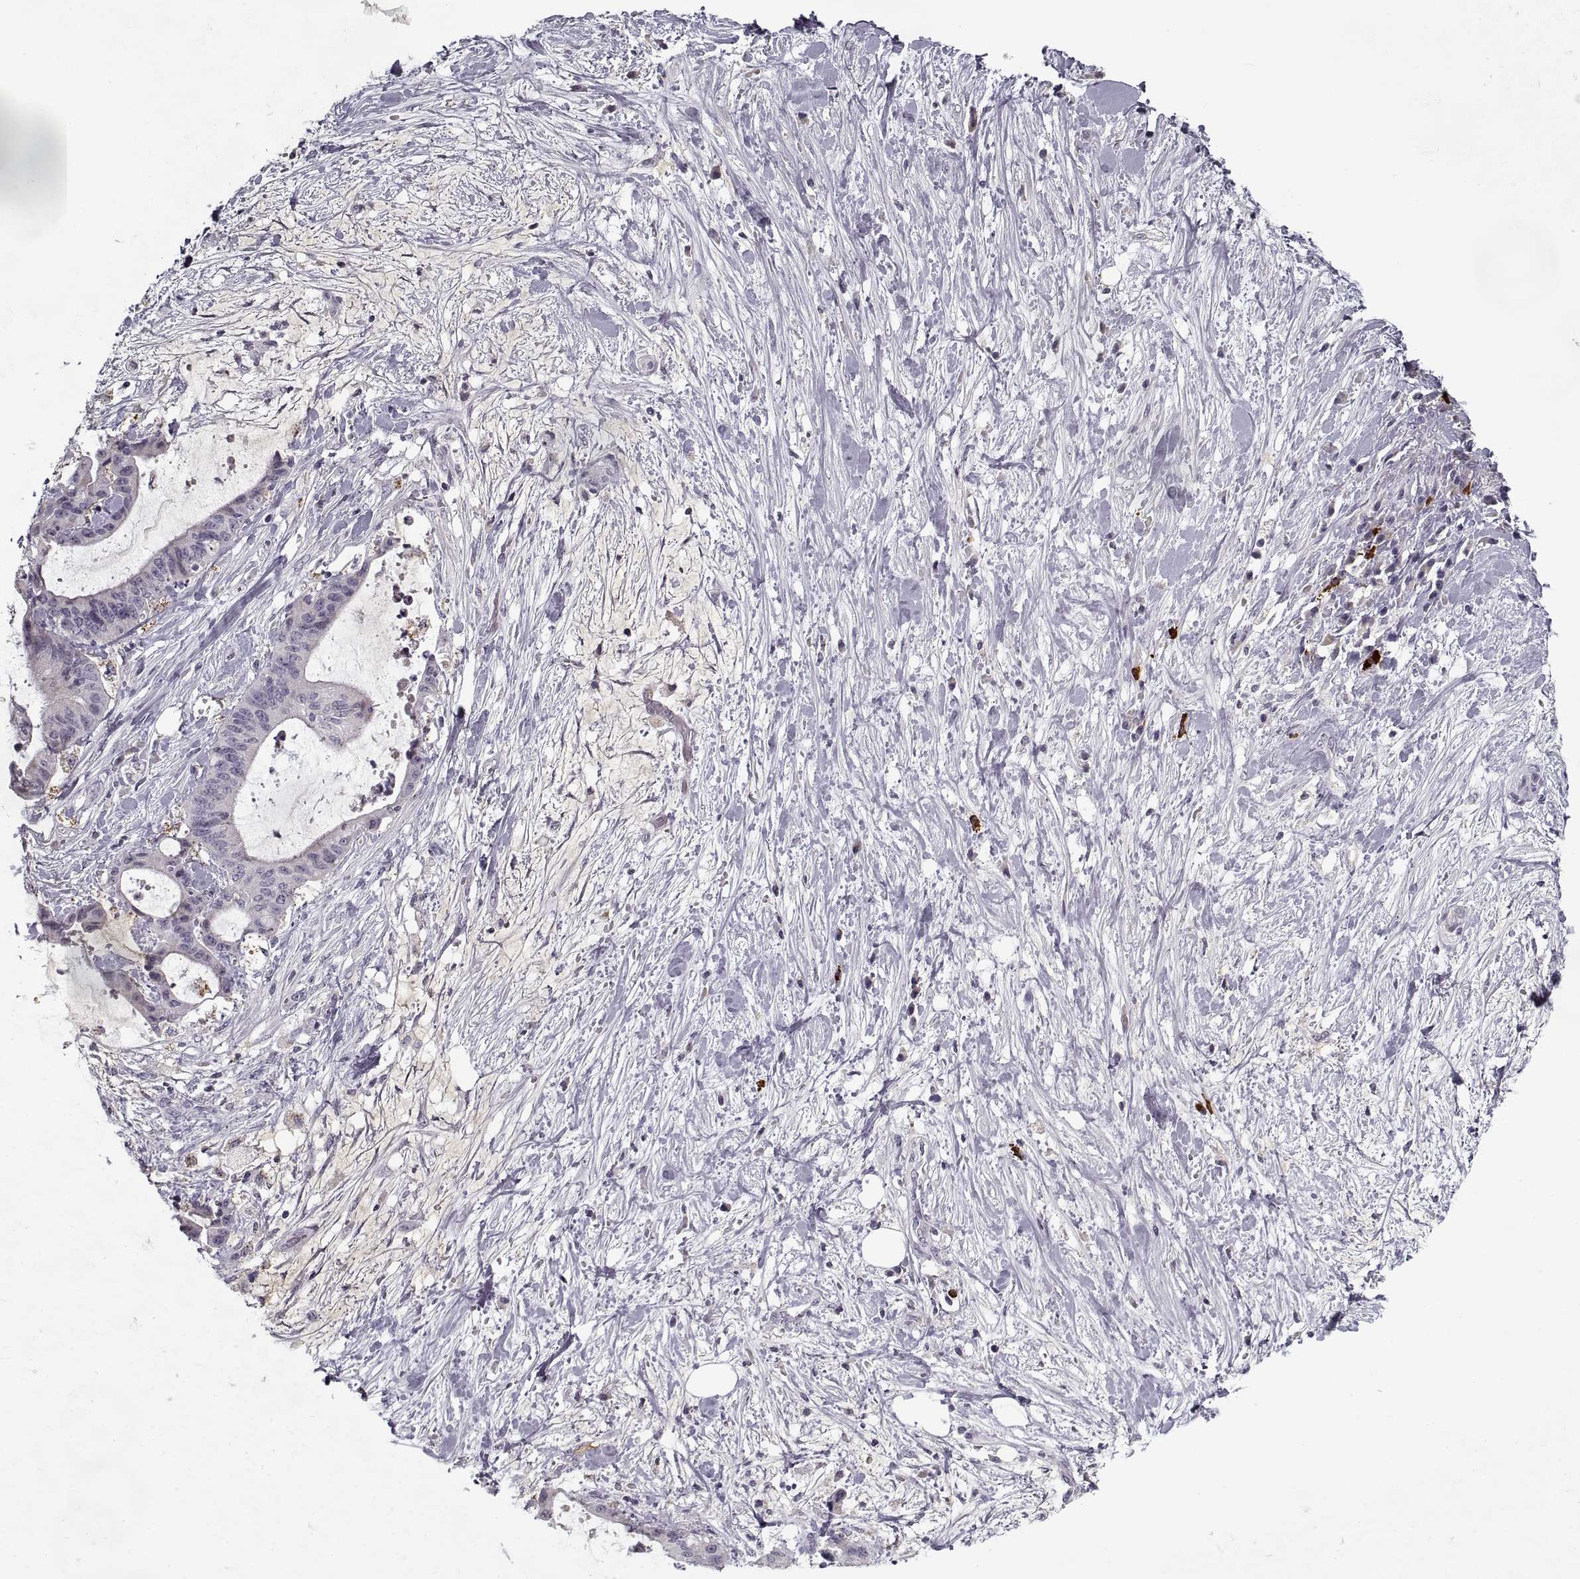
{"staining": {"intensity": "negative", "quantity": "none", "location": "none"}, "tissue": "liver cancer", "cell_type": "Tumor cells", "image_type": "cancer", "snomed": [{"axis": "morphology", "description": "Cholangiocarcinoma"}, {"axis": "topography", "description": "Liver"}], "caption": "Tumor cells show no significant staining in liver cholangiocarcinoma. (DAB (3,3'-diaminobenzidine) IHC with hematoxylin counter stain).", "gene": "GAD2", "patient": {"sex": "female", "age": 73}}